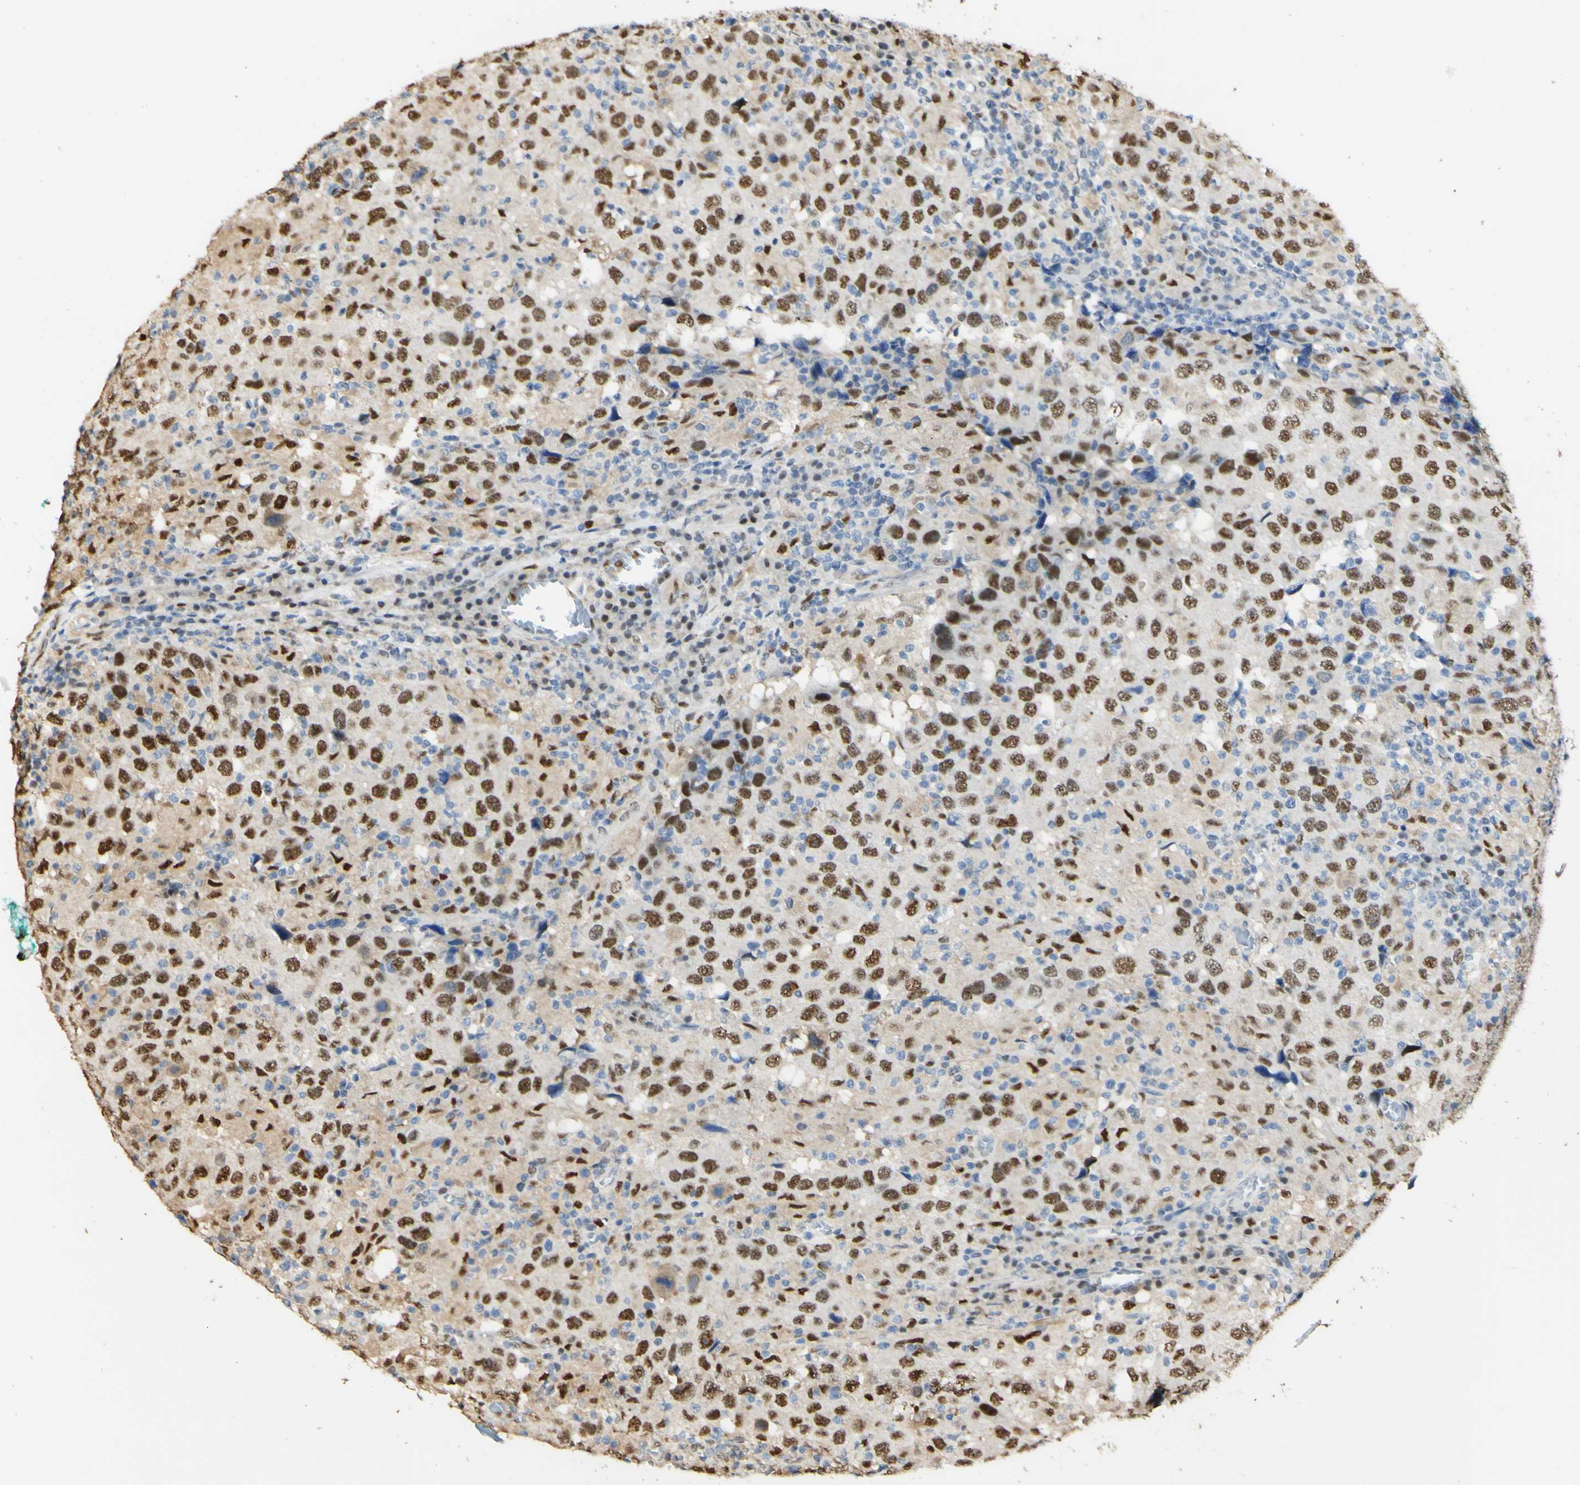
{"staining": {"intensity": "strong", "quantity": ">75%", "location": "nuclear"}, "tissue": "head and neck cancer", "cell_type": "Tumor cells", "image_type": "cancer", "snomed": [{"axis": "morphology", "description": "Adenocarcinoma, NOS"}, {"axis": "topography", "description": "Salivary gland"}, {"axis": "topography", "description": "Head-Neck"}], "caption": "This image demonstrates head and neck cancer stained with immunohistochemistry (IHC) to label a protein in brown. The nuclear of tumor cells show strong positivity for the protein. Nuclei are counter-stained blue.", "gene": "MAP3K4", "patient": {"sex": "female", "age": 65}}